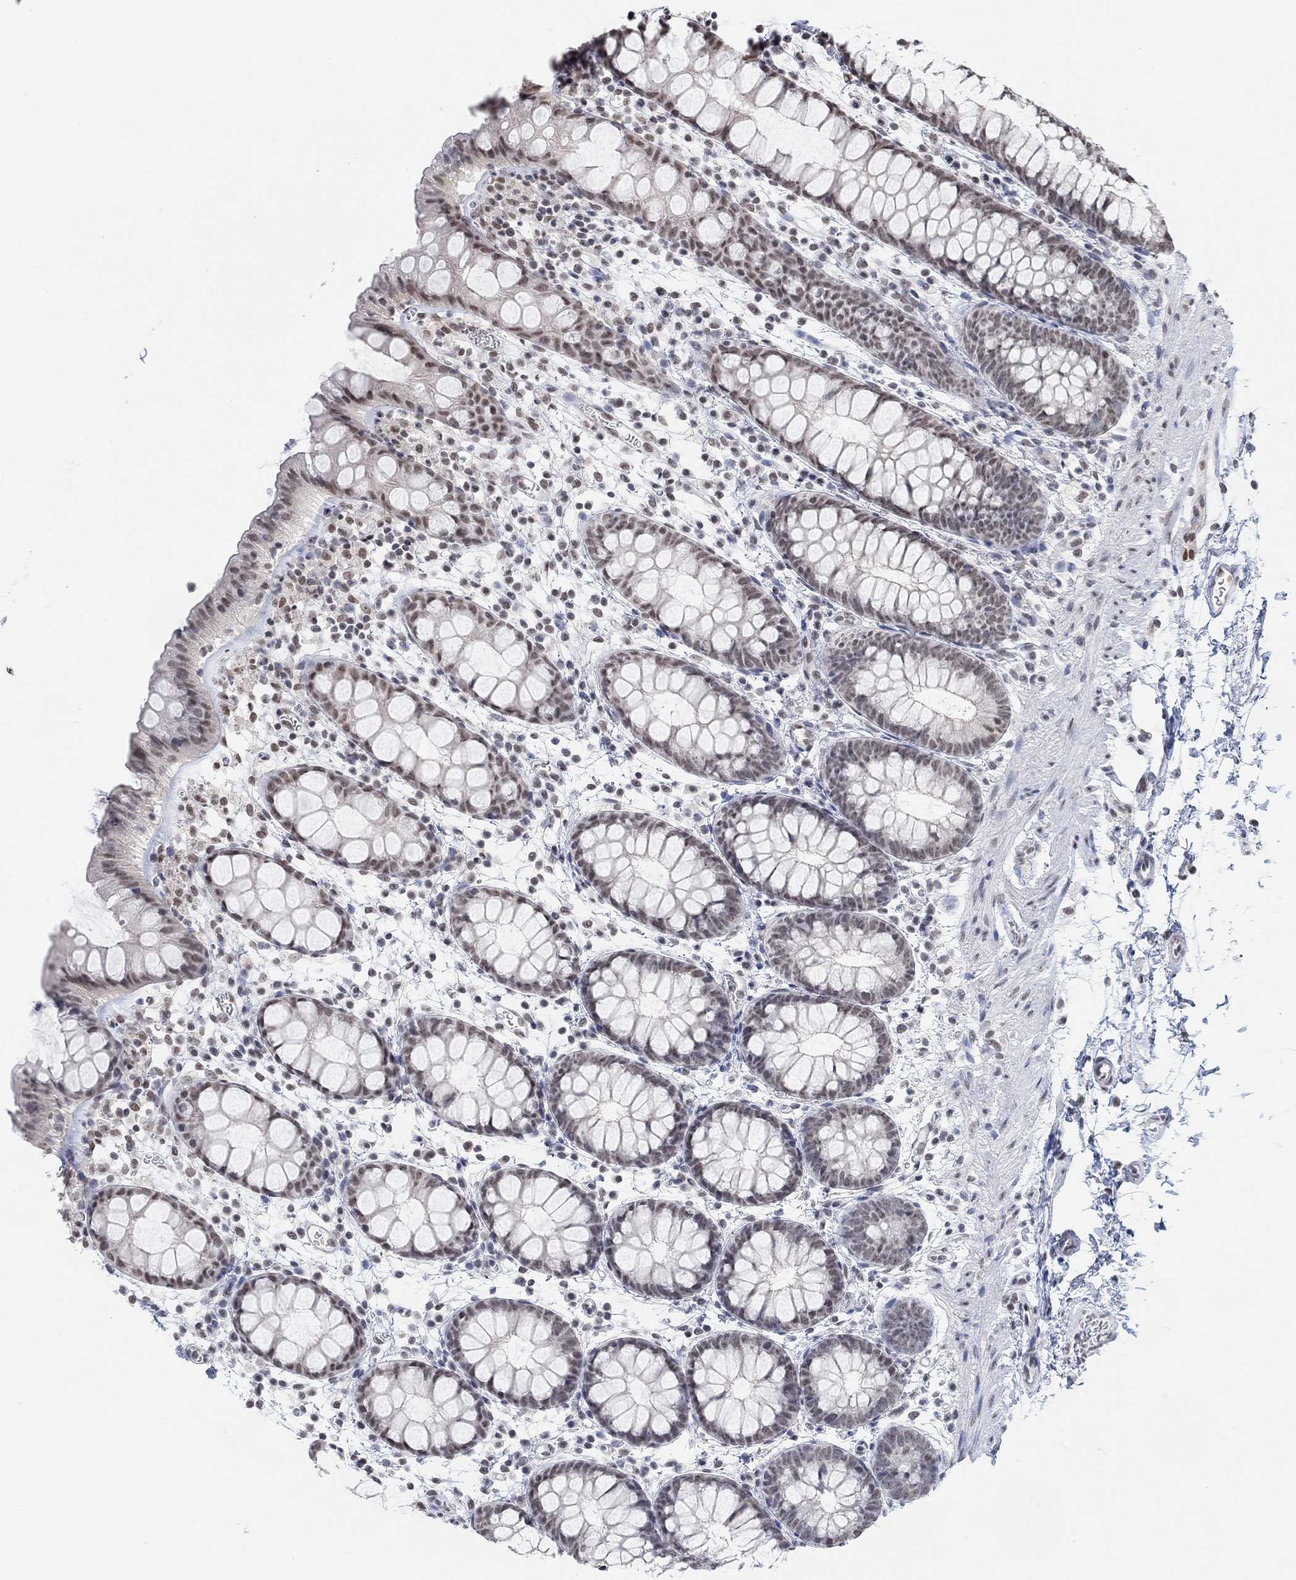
{"staining": {"intensity": "weak", "quantity": "<25%", "location": "nuclear"}, "tissue": "rectum", "cell_type": "Glandular cells", "image_type": "normal", "snomed": [{"axis": "morphology", "description": "Normal tissue, NOS"}, {"axis": "topography", "description": "Rectum"}], "caption": "The histopathology image shows no staining of glandular cells in unremarkable rectum.", "gene": "PURG", "patient": {"sex": "male", "age": 57}}